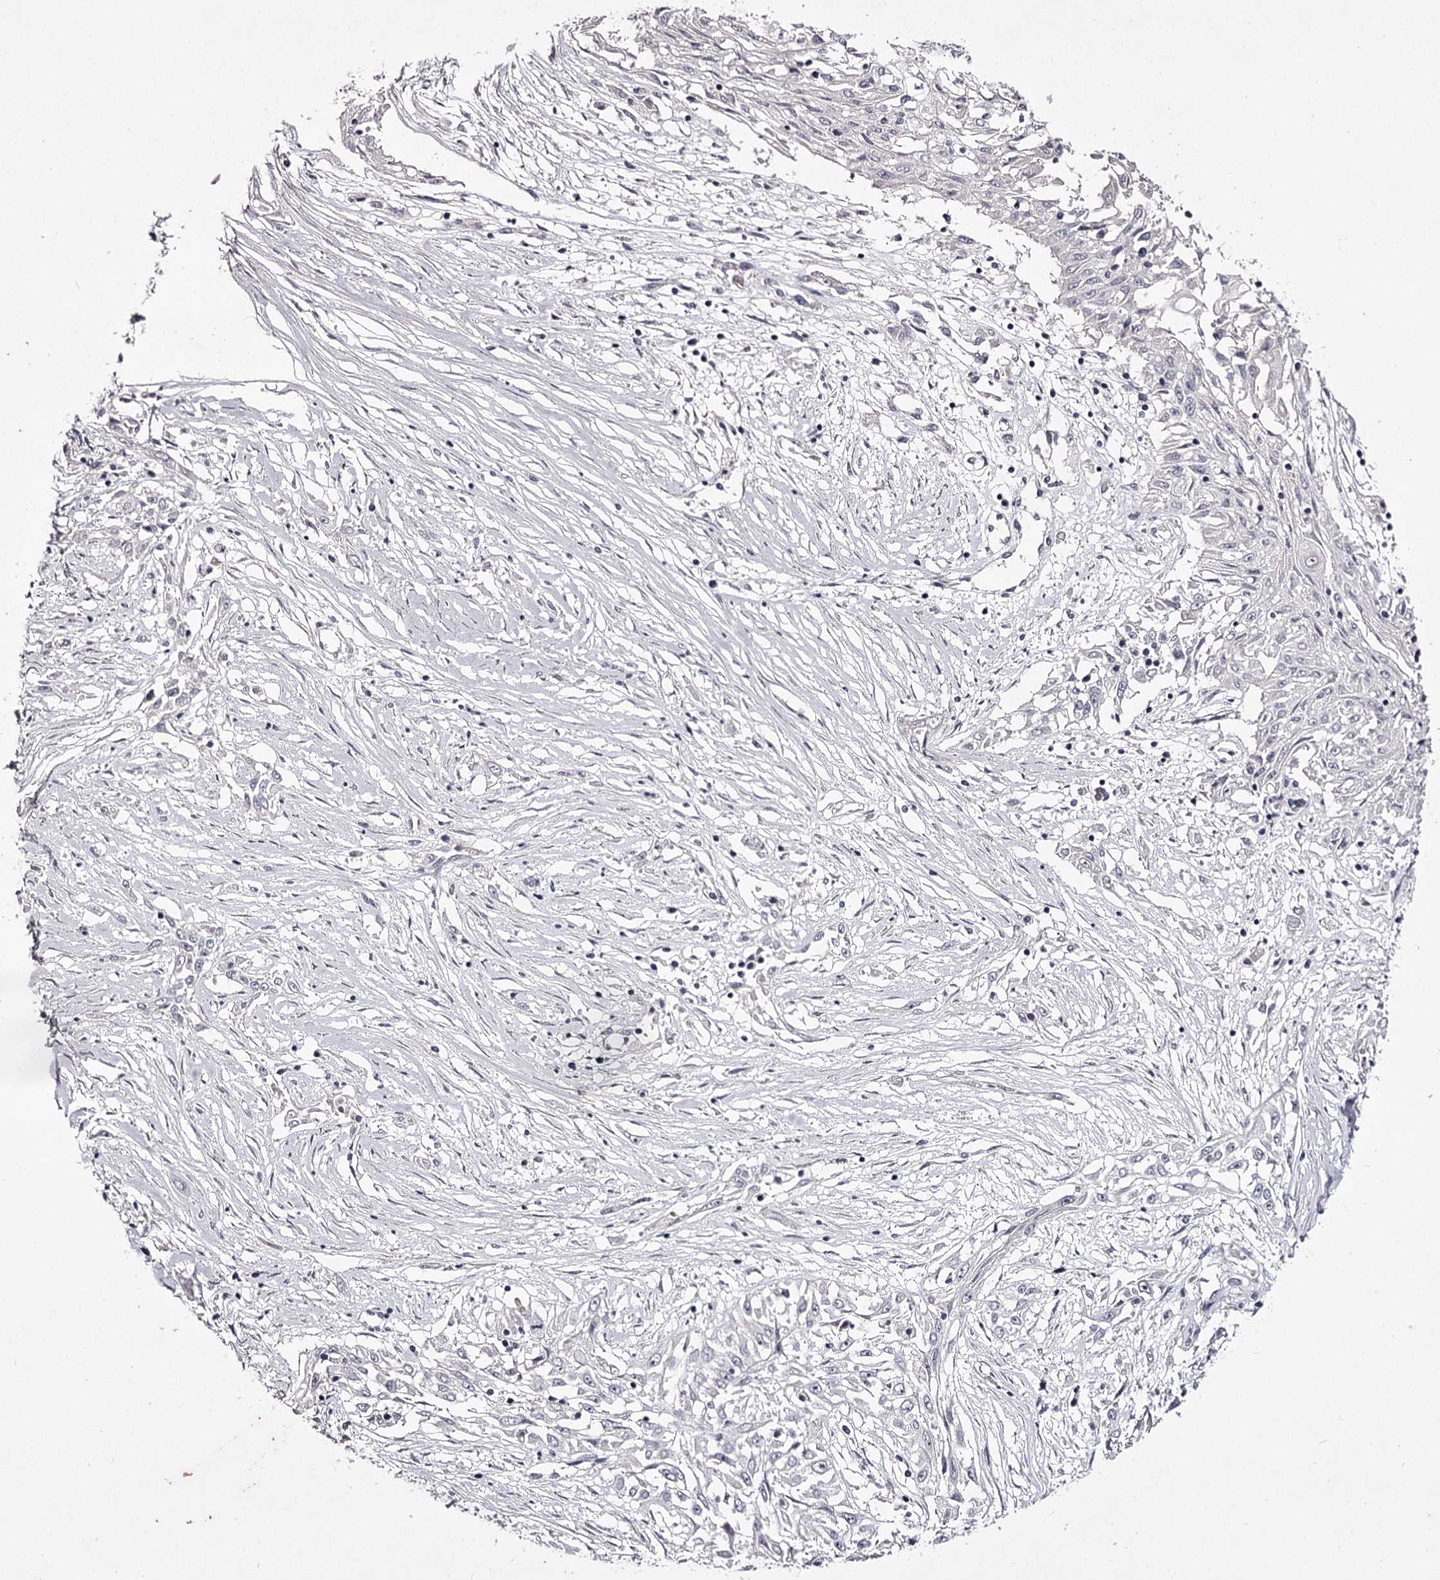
{"staining": {"intensity": "negative", "quantity": "none", "location": "none"}, "tissue": "skin cancer", "cell_type": "Tumor cells", "image_type": "cancer", "snomed": [{"axis": "morphology", "description": "Squamous cell carcinoma, NOS"}, {"axis": "morphology", "description": "Squamous cell carcinoma, metastatic, NOS"}, {"axis": "topography", "description": "Skin"}, {"axis": "topography", "description": "Lymph node"}], "caption": "The image reveals no significant positivity in tumor cells of skin squamous cell carcinoma.", "gene": "PRM2", "patient": {"sex": "male", "age": 75}}